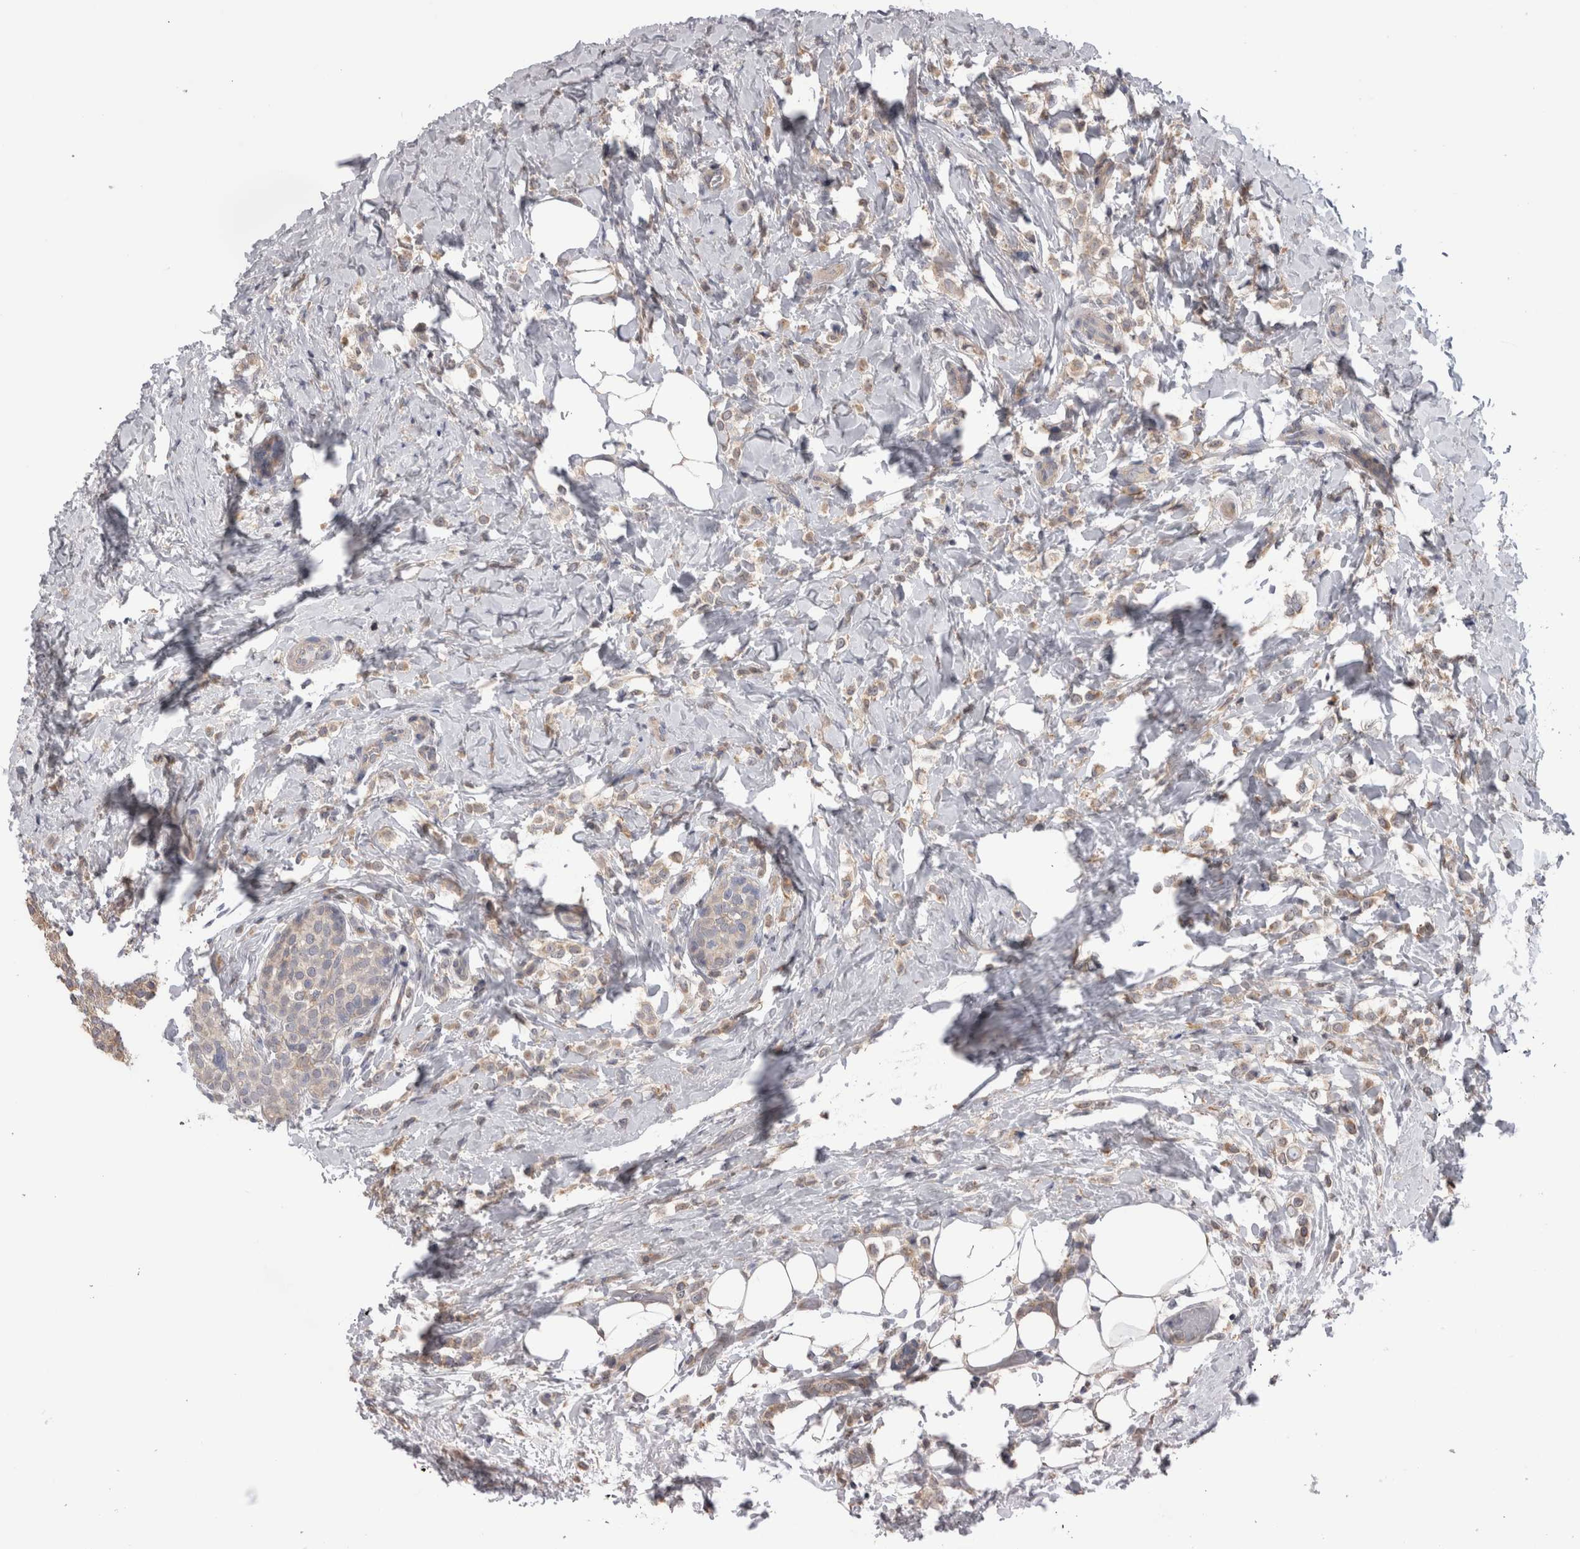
{"staining": {"intensity": "weak", "quantity": "25%-75%", "location": "cytoplasmic/membranous"}, "tissue": "breast cancer", "cell_type": "Tumor cells", "image_type": "cancer", "snomed": [{"axis": "morphology", "description": "Lobular carcinoma"}, {"axis": "topography", "description": "Breast"}], "caption": "The micrograph displays immunohistochemical staining of breast cancer. There is weak cytoplasmic/membranous expression is seen in approximately 25%-75% of tumor cells. (IHC, brightfield microscopy, high magnification).", "gene": "ARHGAP29", "patient": {"sex": "female", "age": 50}}